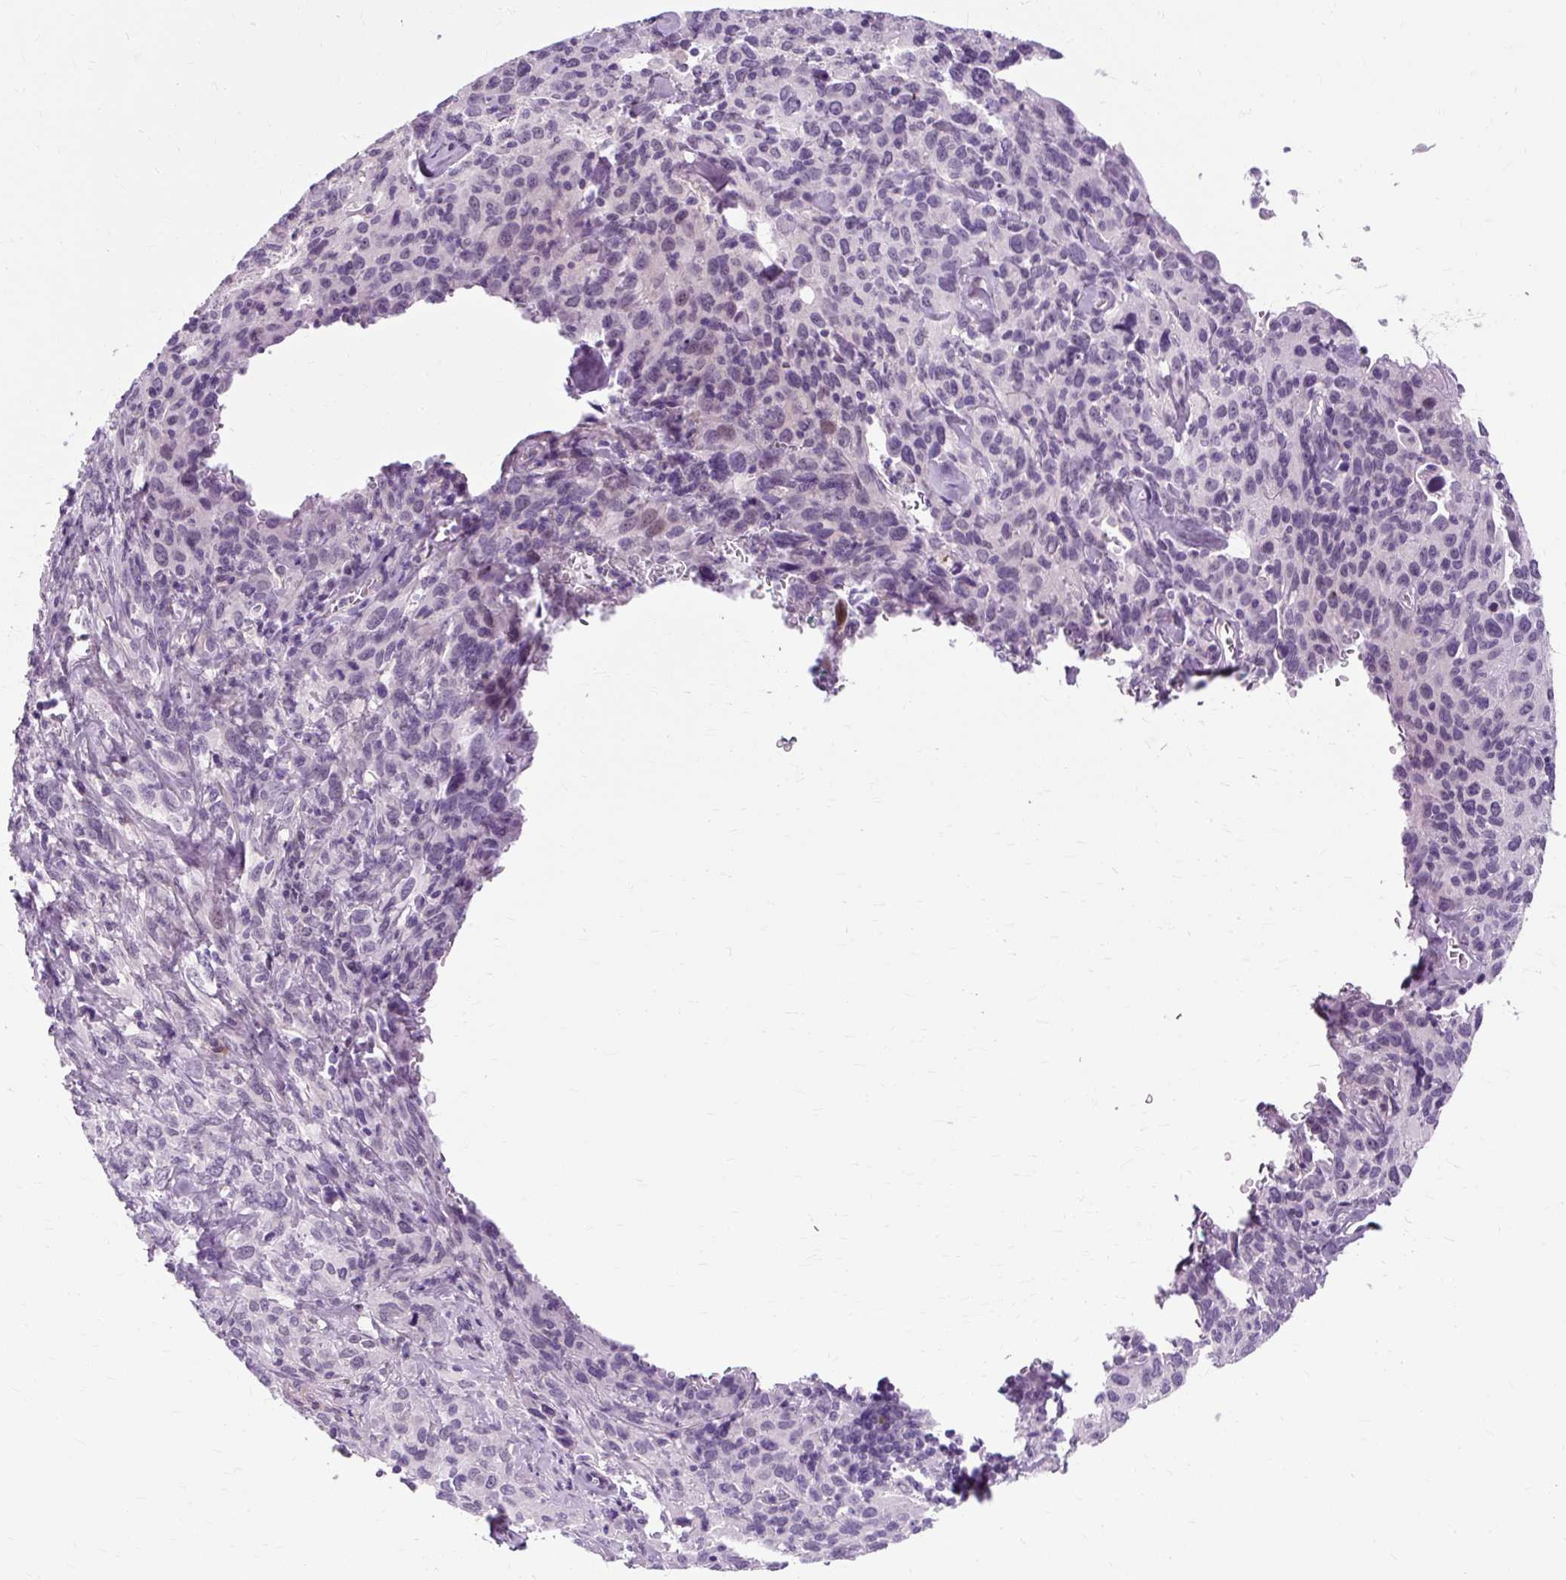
{"staining": {"intensity": "negative", "quantity": "none", "location": "none"}, "tissue": "cervical cancer", "cell_type": "Tumor cells", "image_type": "cancer", "snomed": [{"axis": "morphology", "description": "Normal tissue, NOS"}, {"axis": "morphology", "description": "Squamous cell carcinoma, NOS"}, {"axis": "topography", "description": "Cervix"}], "caption": "This micrograph is of cervical cancer (squamous cell carcinoma) stained with immunohistochemistry to label a protein in brown with the nuclei are counter-stained blue. There is no expression in tumor cells.", "gene": "RYBP", "patient": {"sex": "female", "age": 51}}